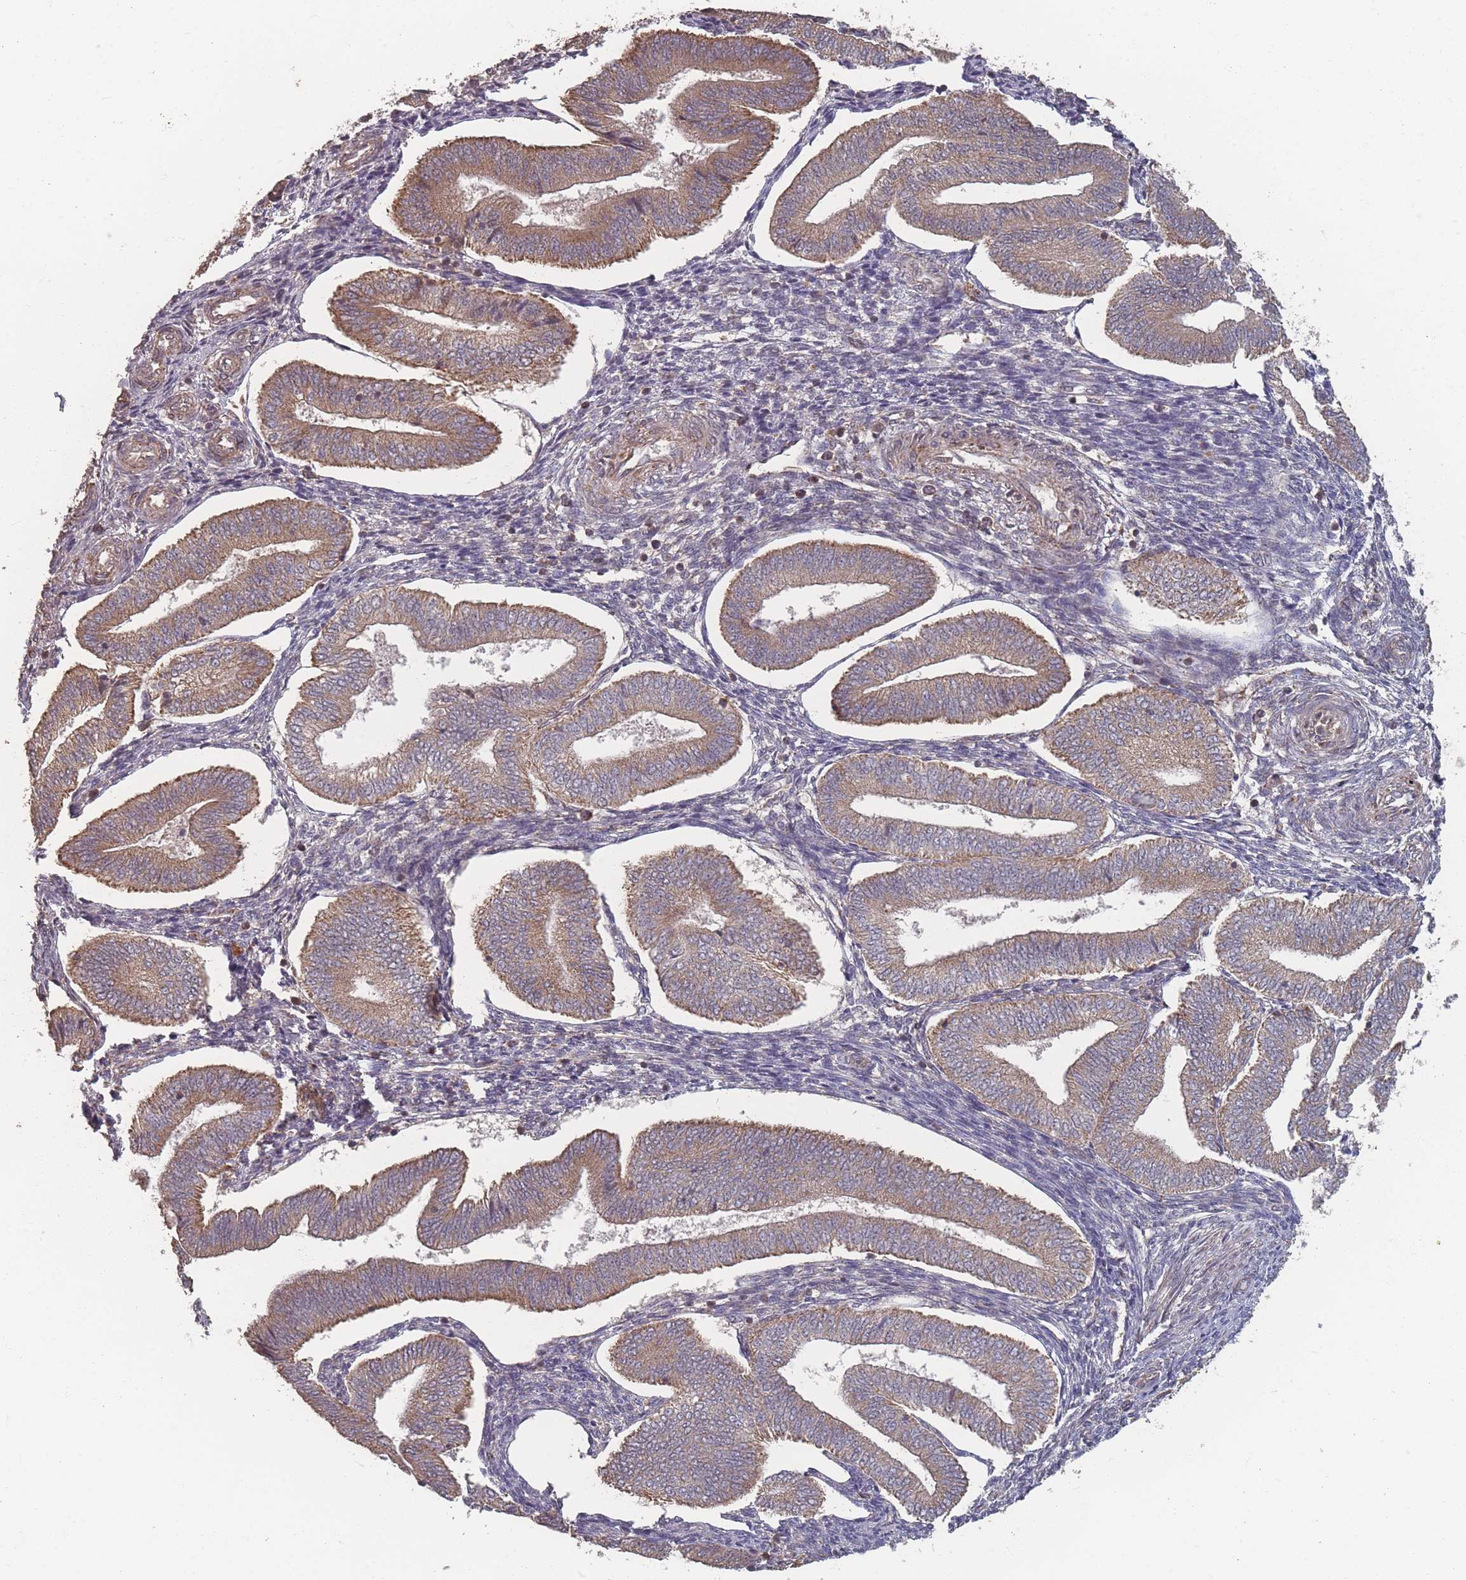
{"staining": {"intensity": "weak", "quantity": "25%-75%", "location": "cytoplasmic/membranous"}, "tissue": "endometrium", "cell_type": "Cells in endometrial stroma", "image_type": "normal", "snomed": [{"axis": "morphology", "description": "Normal tissue, NOS"}, {"axis": "topography", "description": "Endometrium"}], "caption": "This image exhibits immunohistochemistry (IHC) staining of unremarkable endometrium, with low weak cytoplasmic/membranous positivity in about 25%-75% of cells in endometrial stroma.", "gene": "LYRM7", "patient": {"sex": "female", "age": 34}}